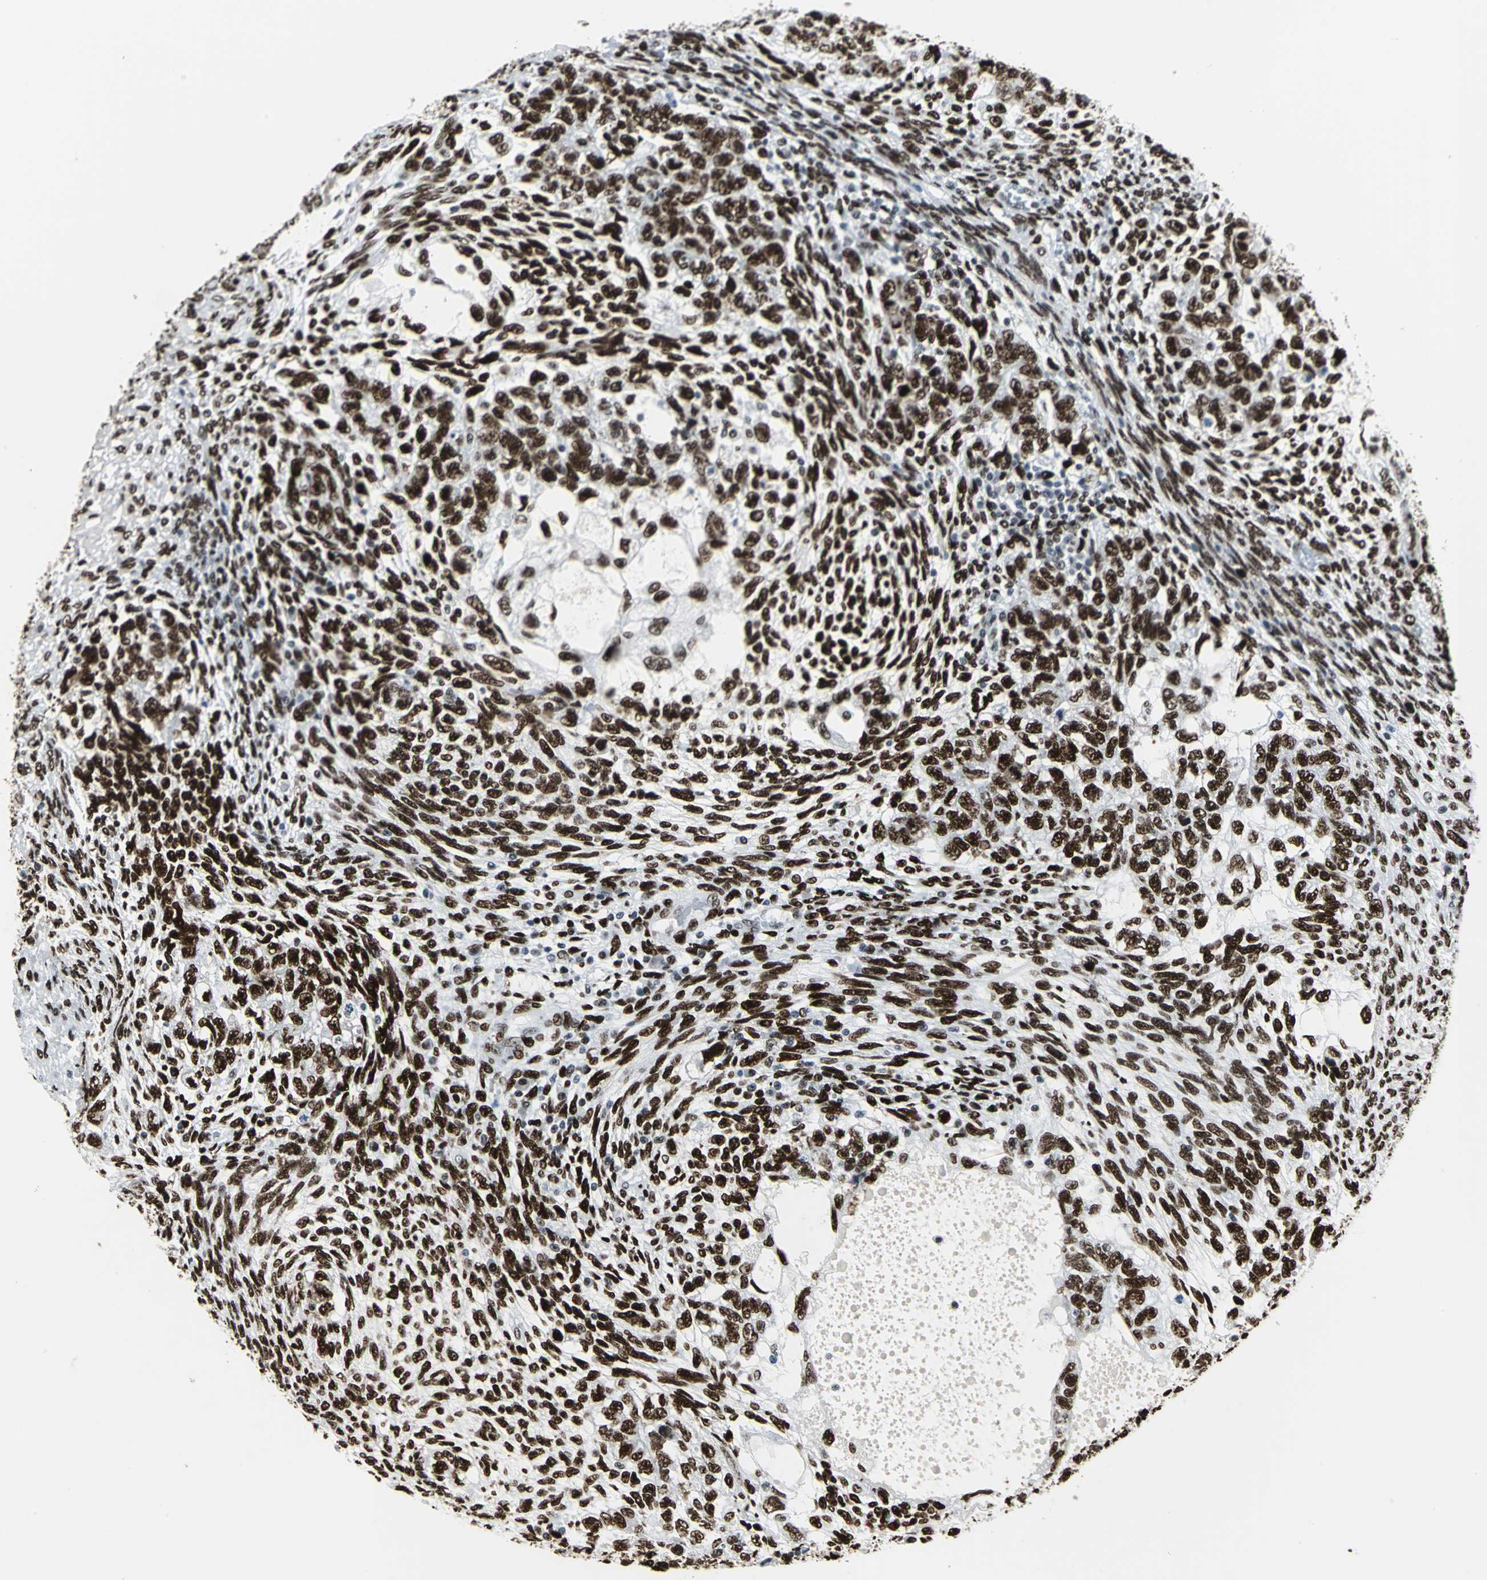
{"staining": {"intensity": "strong", "quantity": ">75%", "location": "nuclear"}, "tissue": "testis cancer", "cell_type": "Tumor cells", "image_type": "cancer", "snomed": [{"axis": "morphology", "description": "Normal tissue, NOS"}, {"axis": "morphology", "description": "Carcinoma, Embryonal, NOS"}, {"axis": "topography", "description": "Testis"}], "caption": "Immunohistochemical staining of human testis cancer shows high levels of strong nuclear staining in about >75% of tumor cells. (Brightfield microscopy of DAB IHC at high magnification).", "gene": "HDAC2", "patient": {"sex": "male", "age": 36}}